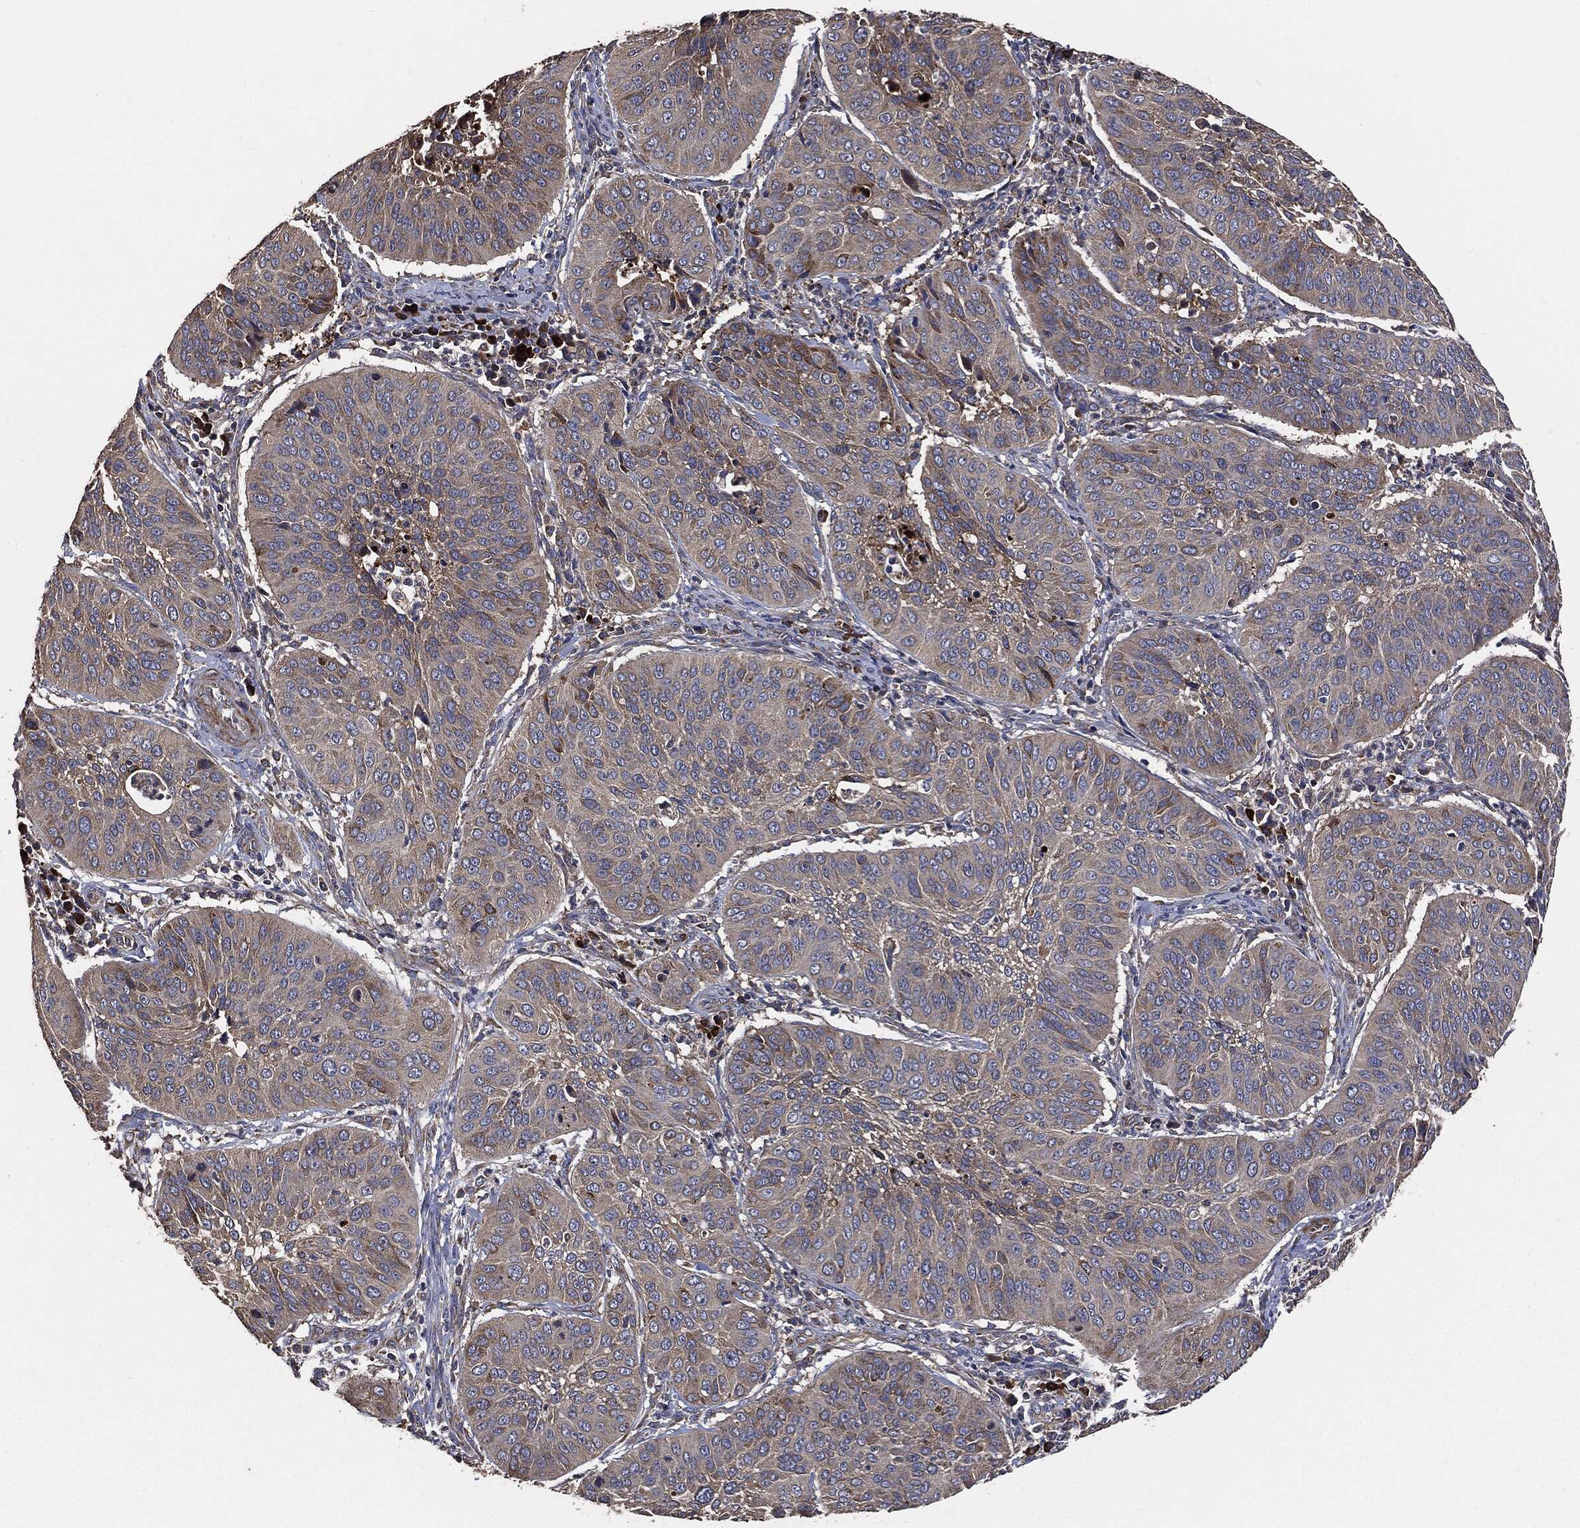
{"staining": {"intensity": "moderate", "quantity": "<25%", "location": "cytoplasmic/membranous"}, "tissue": "cervical cancer", "cell_type": "Tumor cells", "image_type": "cancer", "snomed": [{"axis": "morphology", "description": "Normal tissue, NOS"}, {"axis": "morphology", "description": "Squamous cell carcinoma, NOS"}, {"axis": "topography", "description": "Cervix"}], "caption": "IHC micrograph of neoplastic tissue: cervical squamous cell carcinoma stained using immunohistochemistry shows low levels of moderate protein expression localized specifically in the cytoplasmic/membranous of tumor cells, appearing as a cytoplasmic/membranous brown color.", "gene": "STK3", "patient": {"sex": "female", "age": 39}}